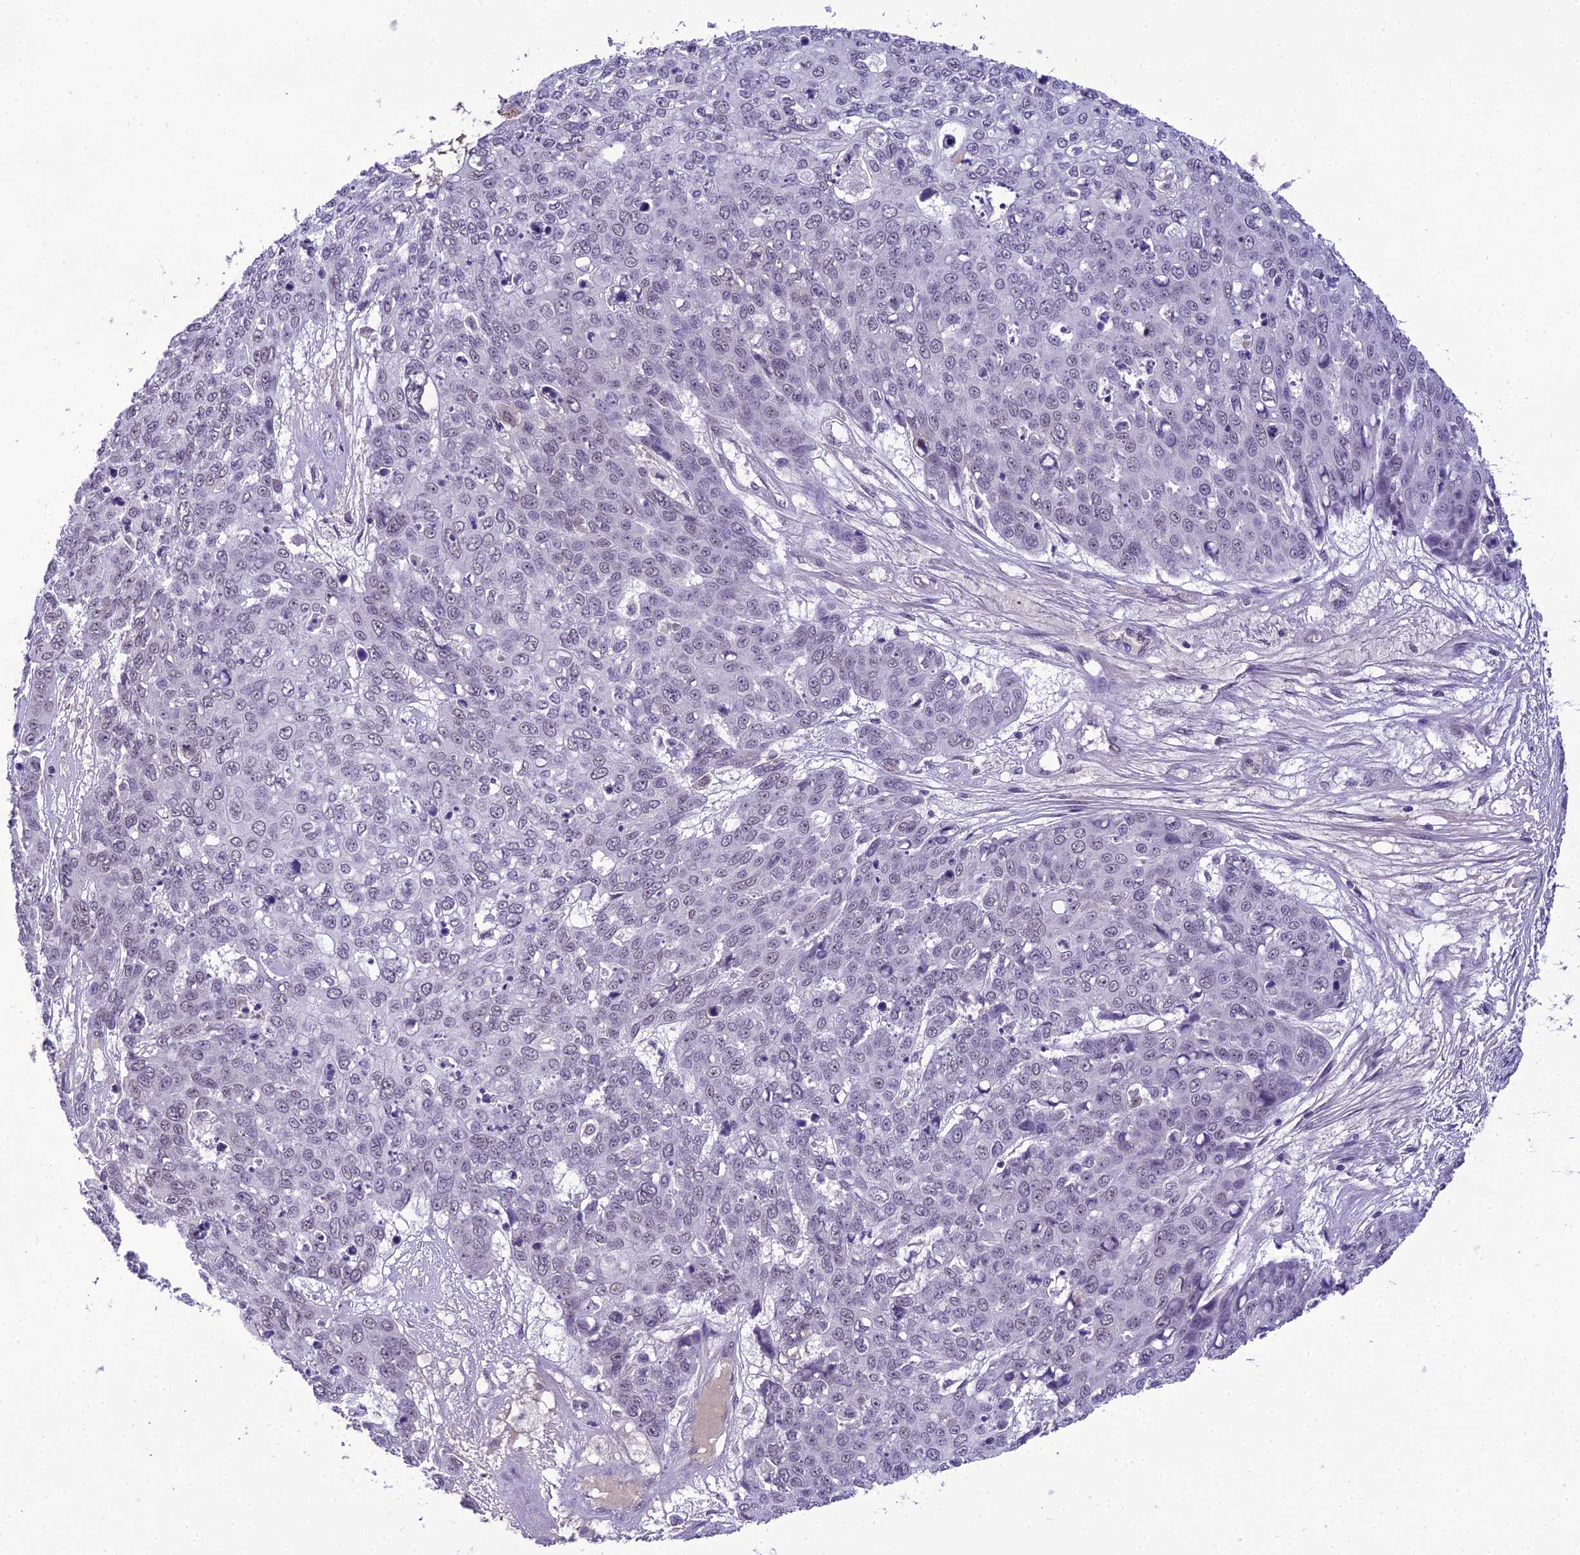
{"staining": {"intensity": "negative", "quantity": "none", "location": "none"}, "tissue": "skin cancer", "cell_type": "Tumor cells", "image_type": "cancer", "snomed": [{"axis": "morphology", "description": "Squamous cell carcinoma, NOS"}, {"axis": "topography", "description": "Skin"}], "caption": "Tumor cells are negative for brown protein staining in skin cancer (squamous cell carcinoma). (DAB immunohistochemistry (IHC) visualized using brightfield microscopy, high magnification).", "gene": "SH3RF3", "patient": {"sex": "male", "age": 71}}